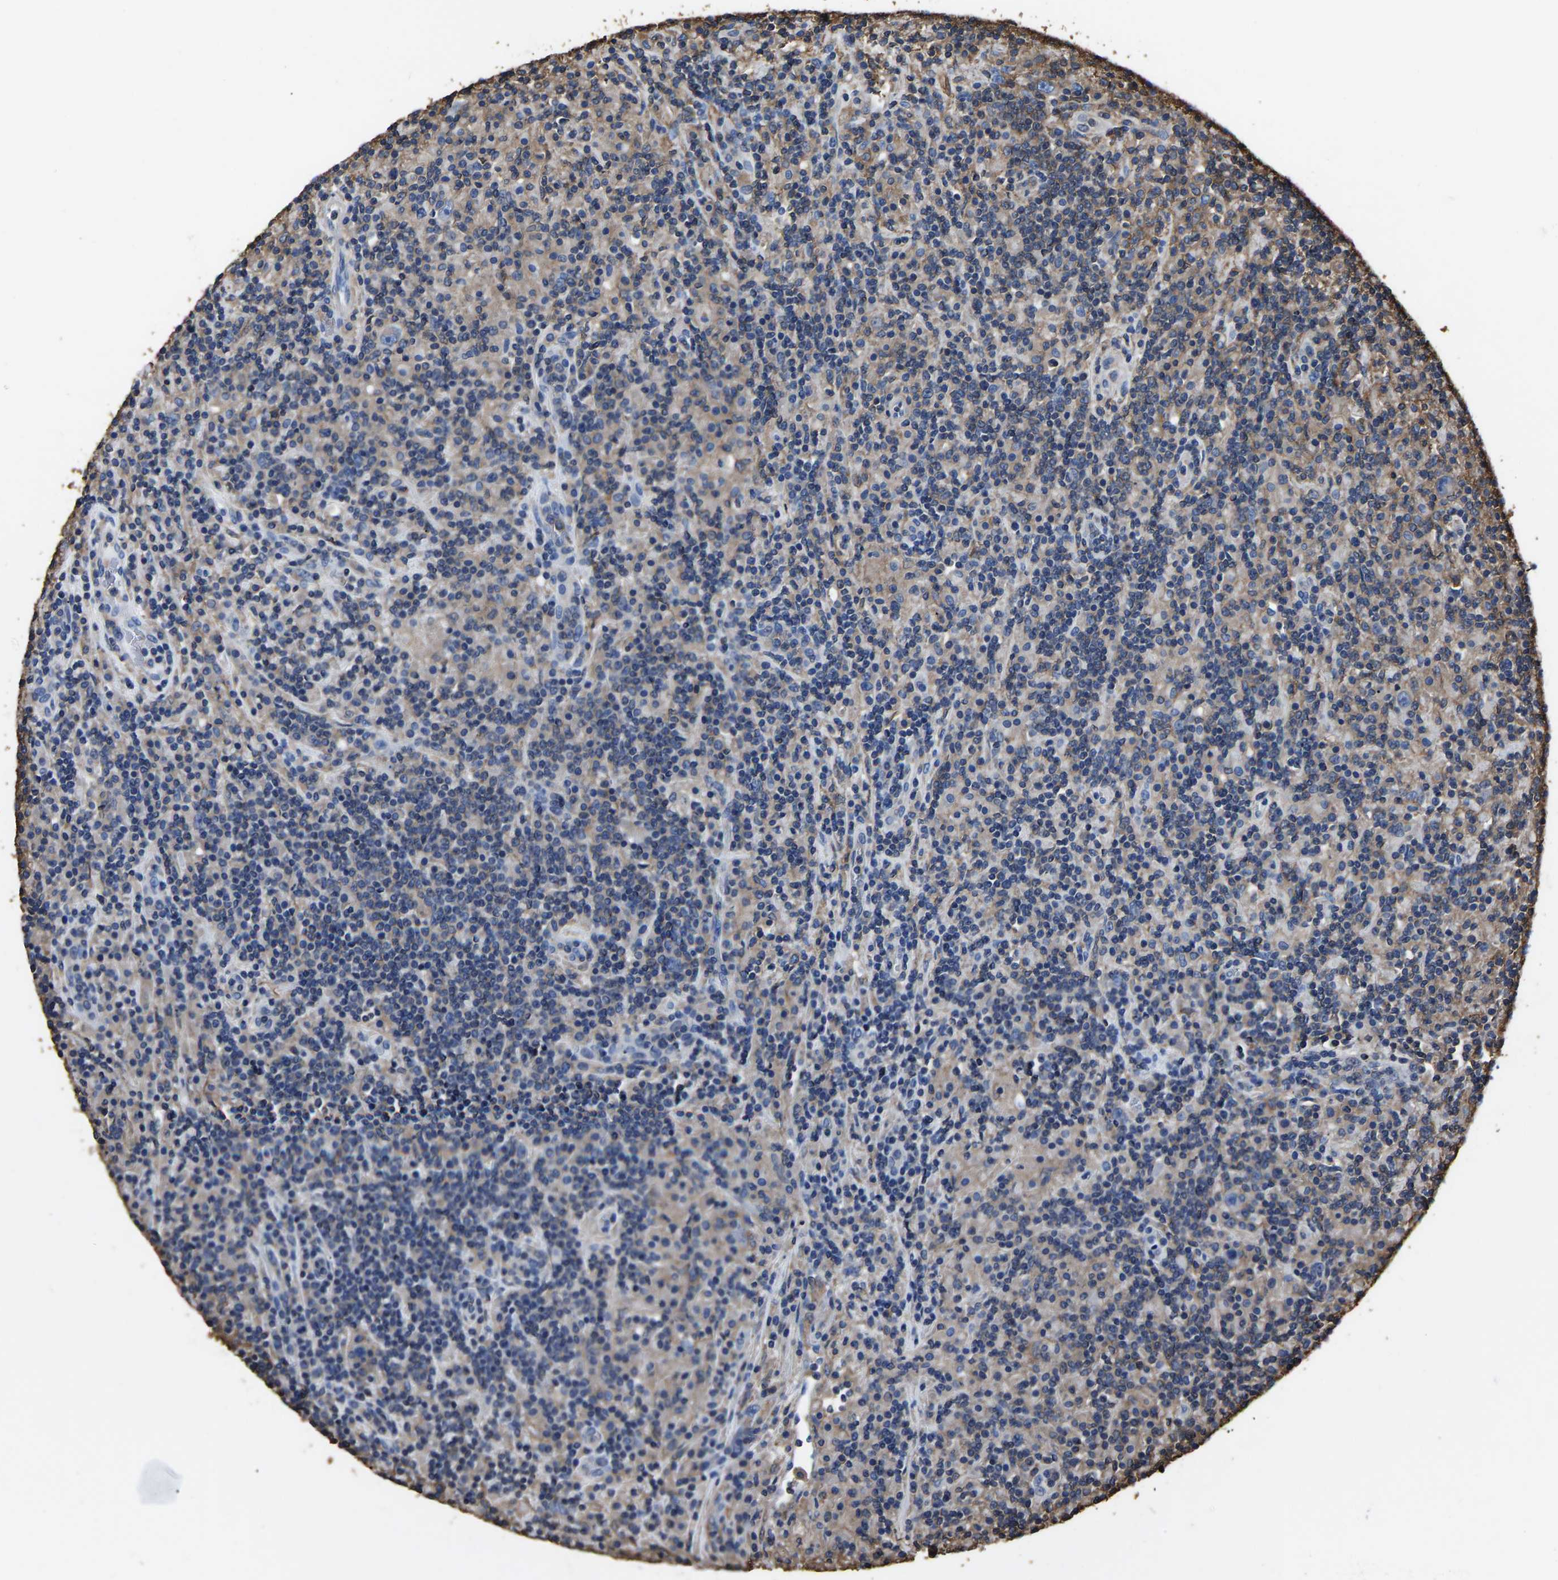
{"staining": {"intensity": "negative", "quantity": "none", "location": "none"}, "tissue": "lymphoma", "cell_type": "Tumor cells", "image_type": "cancer", "snomed": [{"axis": "morphology", "description": "Hodgkin's disease, NOS"}, {"axis": "topography", "description": "Lymph node"}], "caption": "This is an immunohistochemistry (IHC) image of human Hodgkin's disease. There is no expression in tumor cells.", "gene": "ARMT1", "patient": {"sex": "male", "age": 70}}